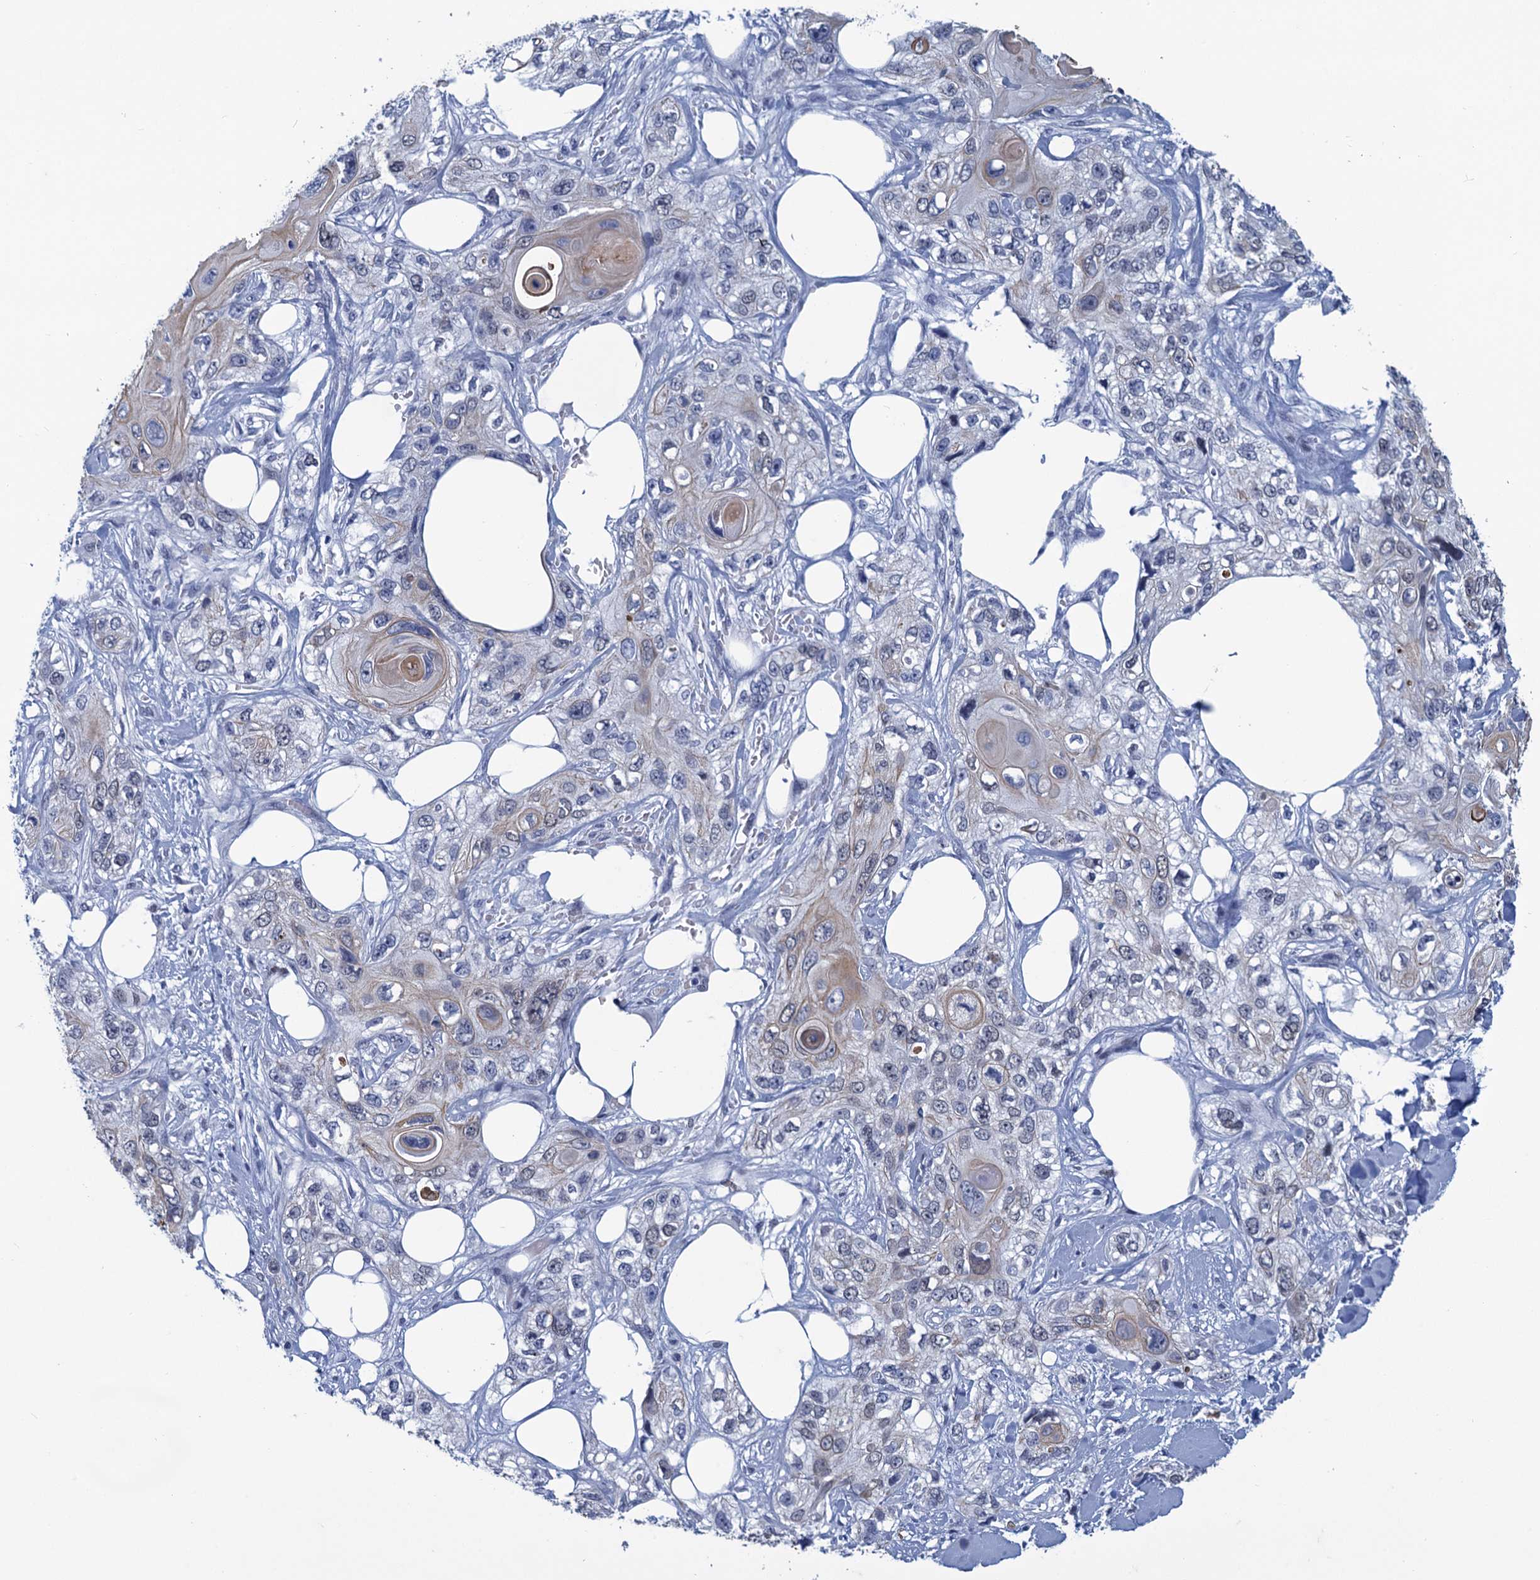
{"staining": {"intensity": "weak", "quantity": "<25%", "location": "cytoplasmic/membranous"}, "tissue": "skin cancer", "cell_type": "Tumor cells", "image_type": "cancer", "snomed": [{"axis": "morphology", "description": "Normal tissue, NOS"}, {"axis": "morphology", "description": "Squamous cell carcinoma, NOS"}, {"axis": "topography", "description": "Skin"}], "caption": "Immunohistochemistry (IHC) image of neoplastic tissue: skin cancer (squamous cell carcinoma) stained with DAB (3,3'-diaminobenzidine) reveals no significant protein expression in tumor cells. (Brightfield microscopy of DAB (3,3'-diaminobenzidine) IHC at high magnification).", "gene": "GINS3", "patient": {"sex": "male", "age": 72}}